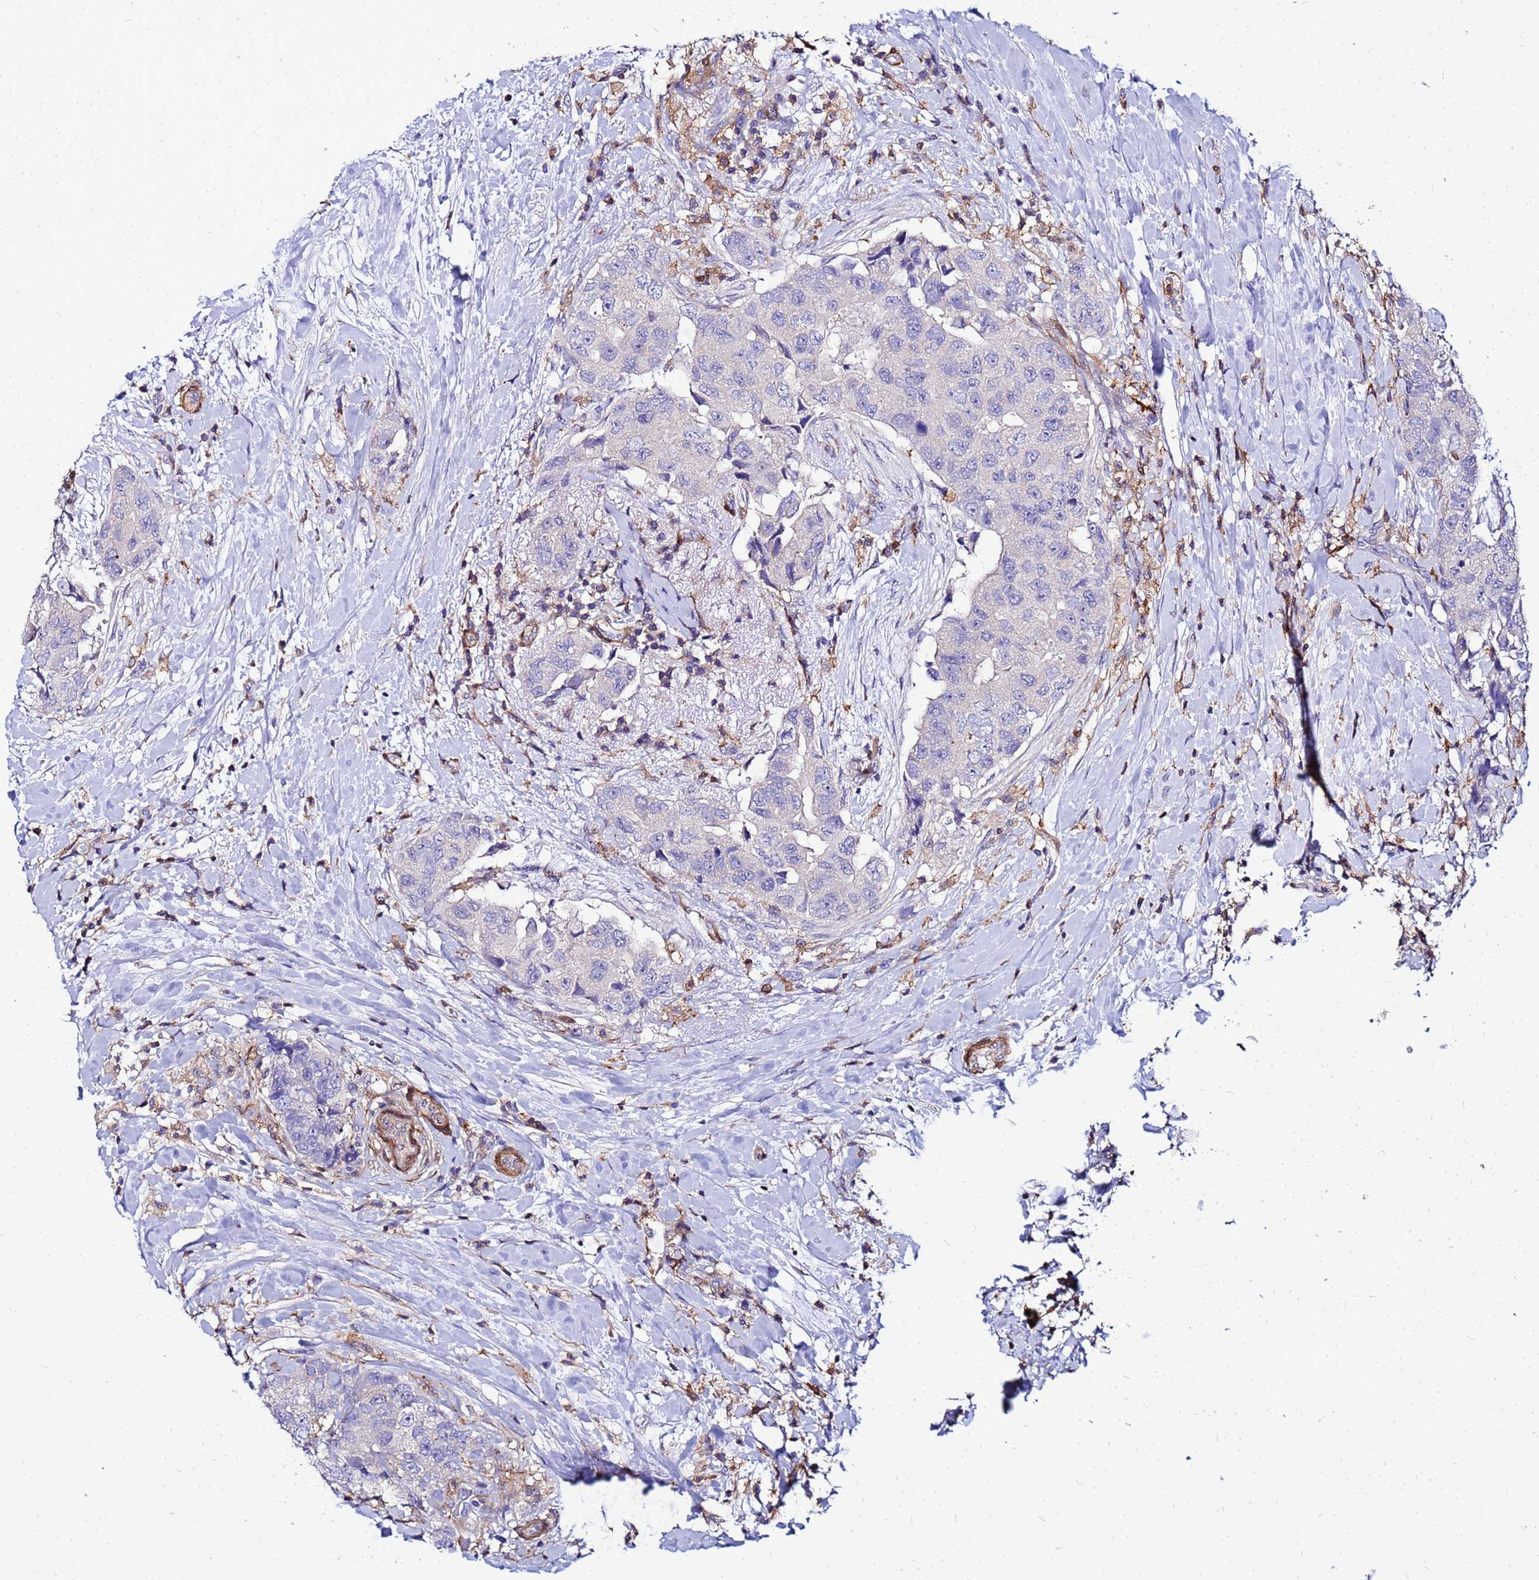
{"staining": {"intensity": "negative", "quantity": "none", "location": "none"}, "tissue": "breast cancer", "cell_type": "Tumor cells", "image_type": "cancer", "snomed": [{"axis": "morphology", "description": "Normal tissue, NOS"}, {"axis": "morphology", "description": "Duct carcinoma"}, {"axis": "topography", "description": "Breast"}], "caption": "DAB immunohistochemical staining of human breast cancer exhibits no significant expression in tumor cells.", "gene": "DBNDD2", "patient": {"sex": "female", "age": 62}}